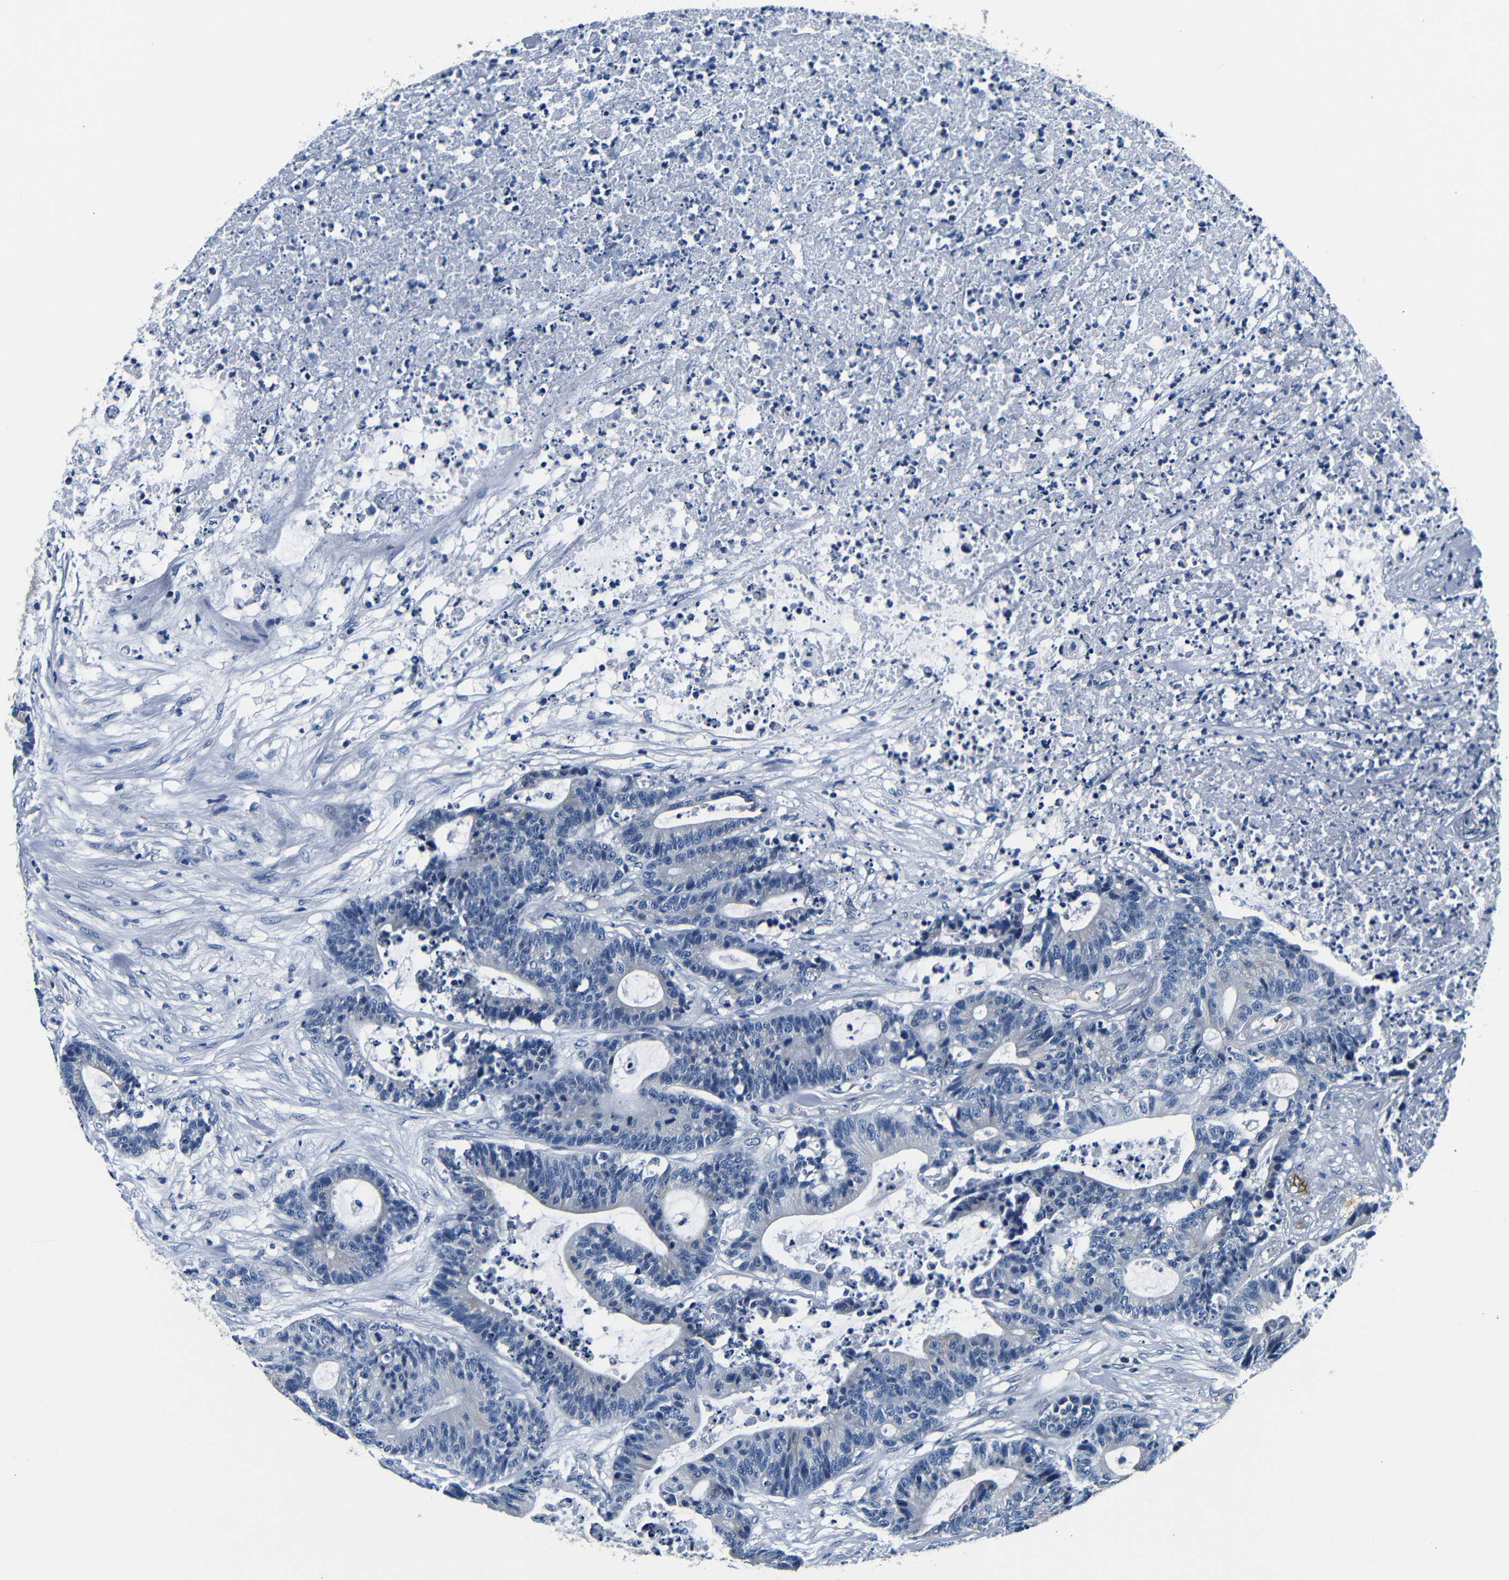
{"staining": {"intensity": "negative", "quantity": "none", "location": "none"}, "tissue": "colorectal cancer", "cell_type": "Tumor cells", "image_type": "cancer", "snomed": [{"axis": "morphology", "description": "Adenocarcinoma, NOS"}, {"axis": "topography", "description": "Colon"}], "caption": "The histopathology image shows no staining of tumor cells in colorectal adenocarcinoma.", "gene": "GP1BA", "patient": {"sex": "female", "age": 84}}